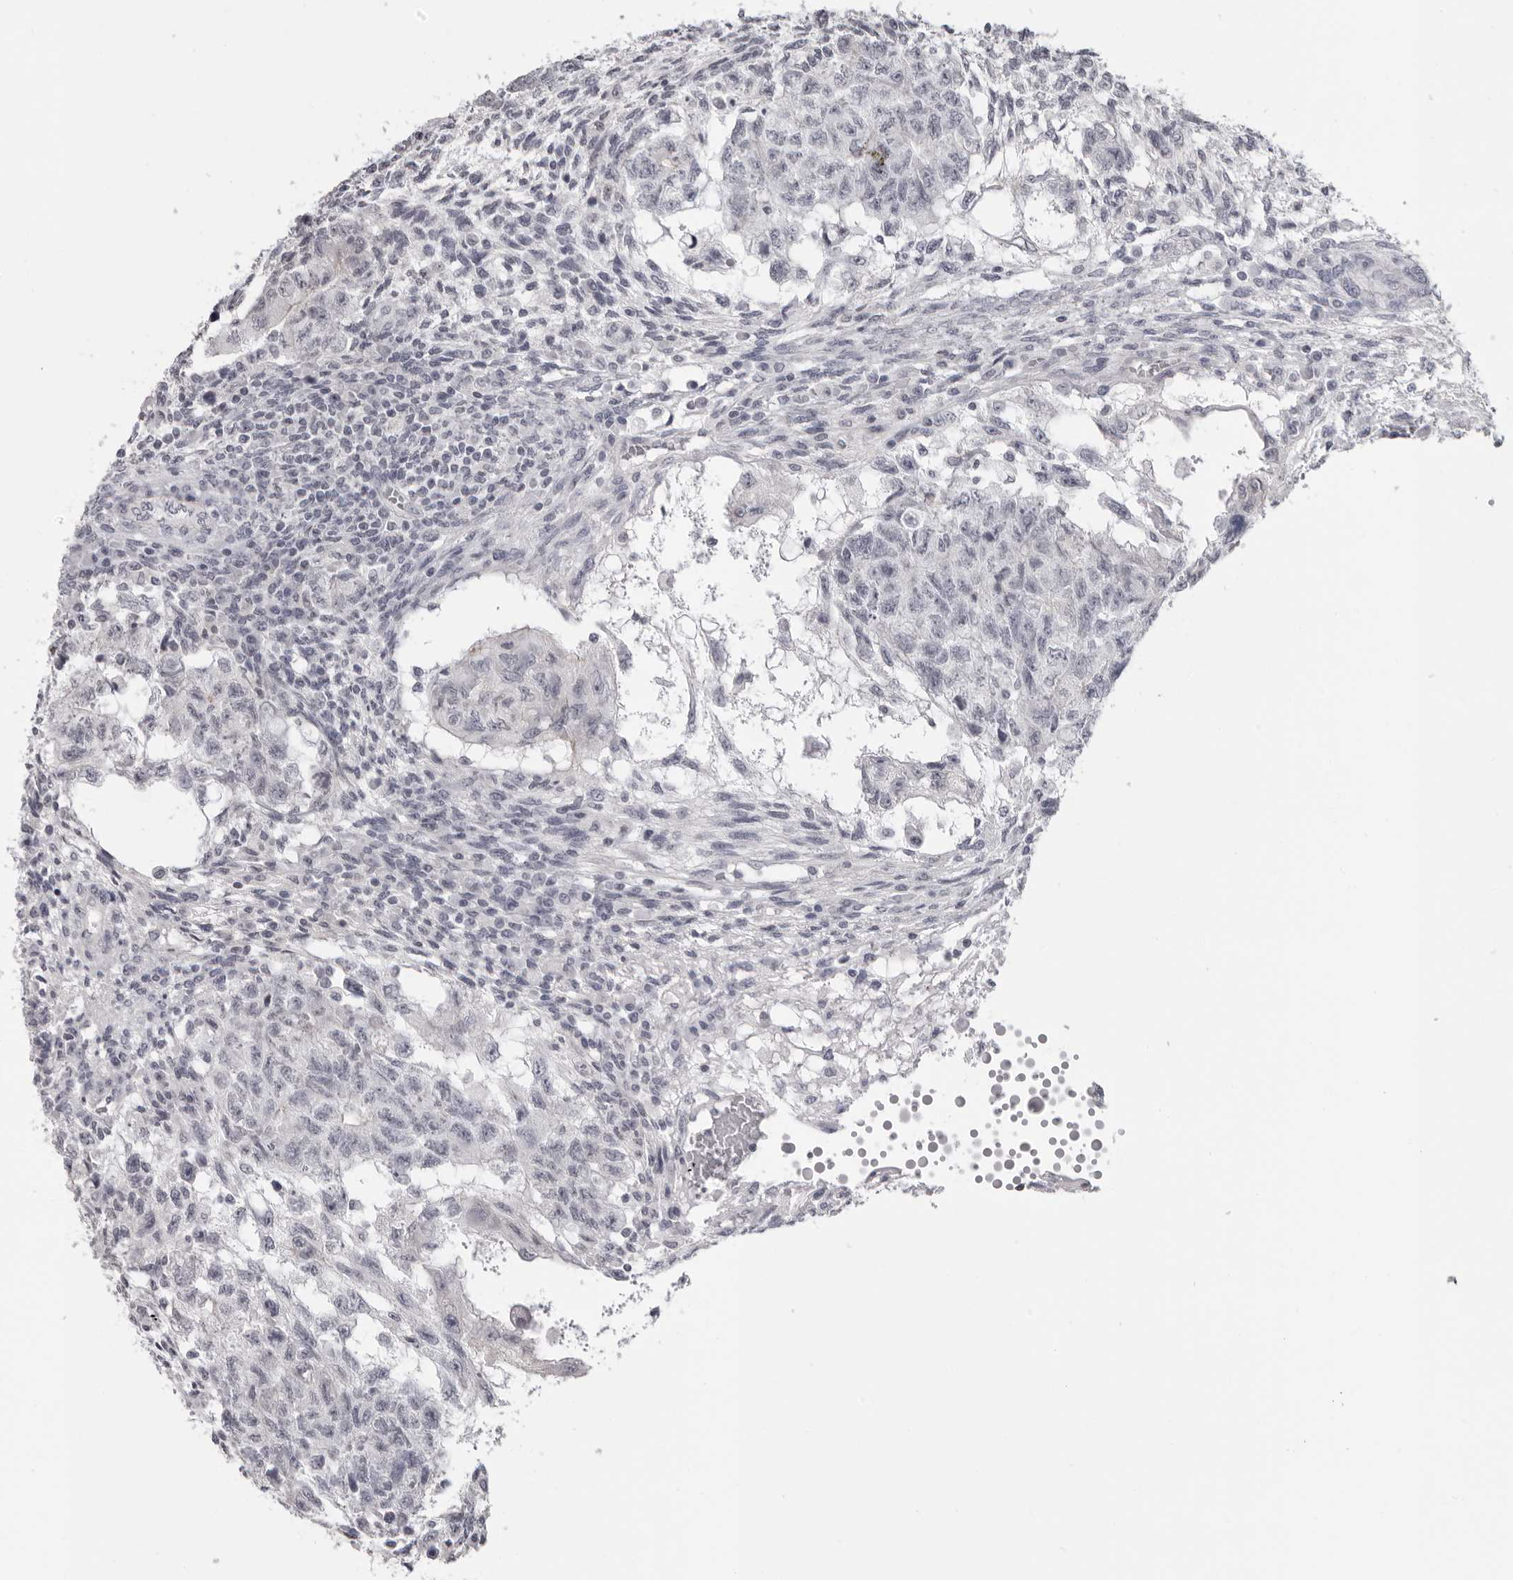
{"staining": {"intensity": "negative", "quantity": "none", "location": "none"}, "tissue": "testis cancer", "cell_type": "Tumor cells", "image_type": "cancer", "snomed": [{"axis": "morphology", "description": "Normal tissue, NOS"}, {"axis": "morphology", "description": "Carcinoma, Embryonal, NOS"}, {"axis": "topography", "description": "Testis"}], "caption": "Tumor cells are negative for brown protein staining in embryonal carcinoma (testis). (DAB (3,3'-diaminobenzidine) immunohistochemistry (IHC) visualized using brightfield microscopy, high magnification).", "gene": "DNALI1", "patient": {"sex": "male", "age": 36}}